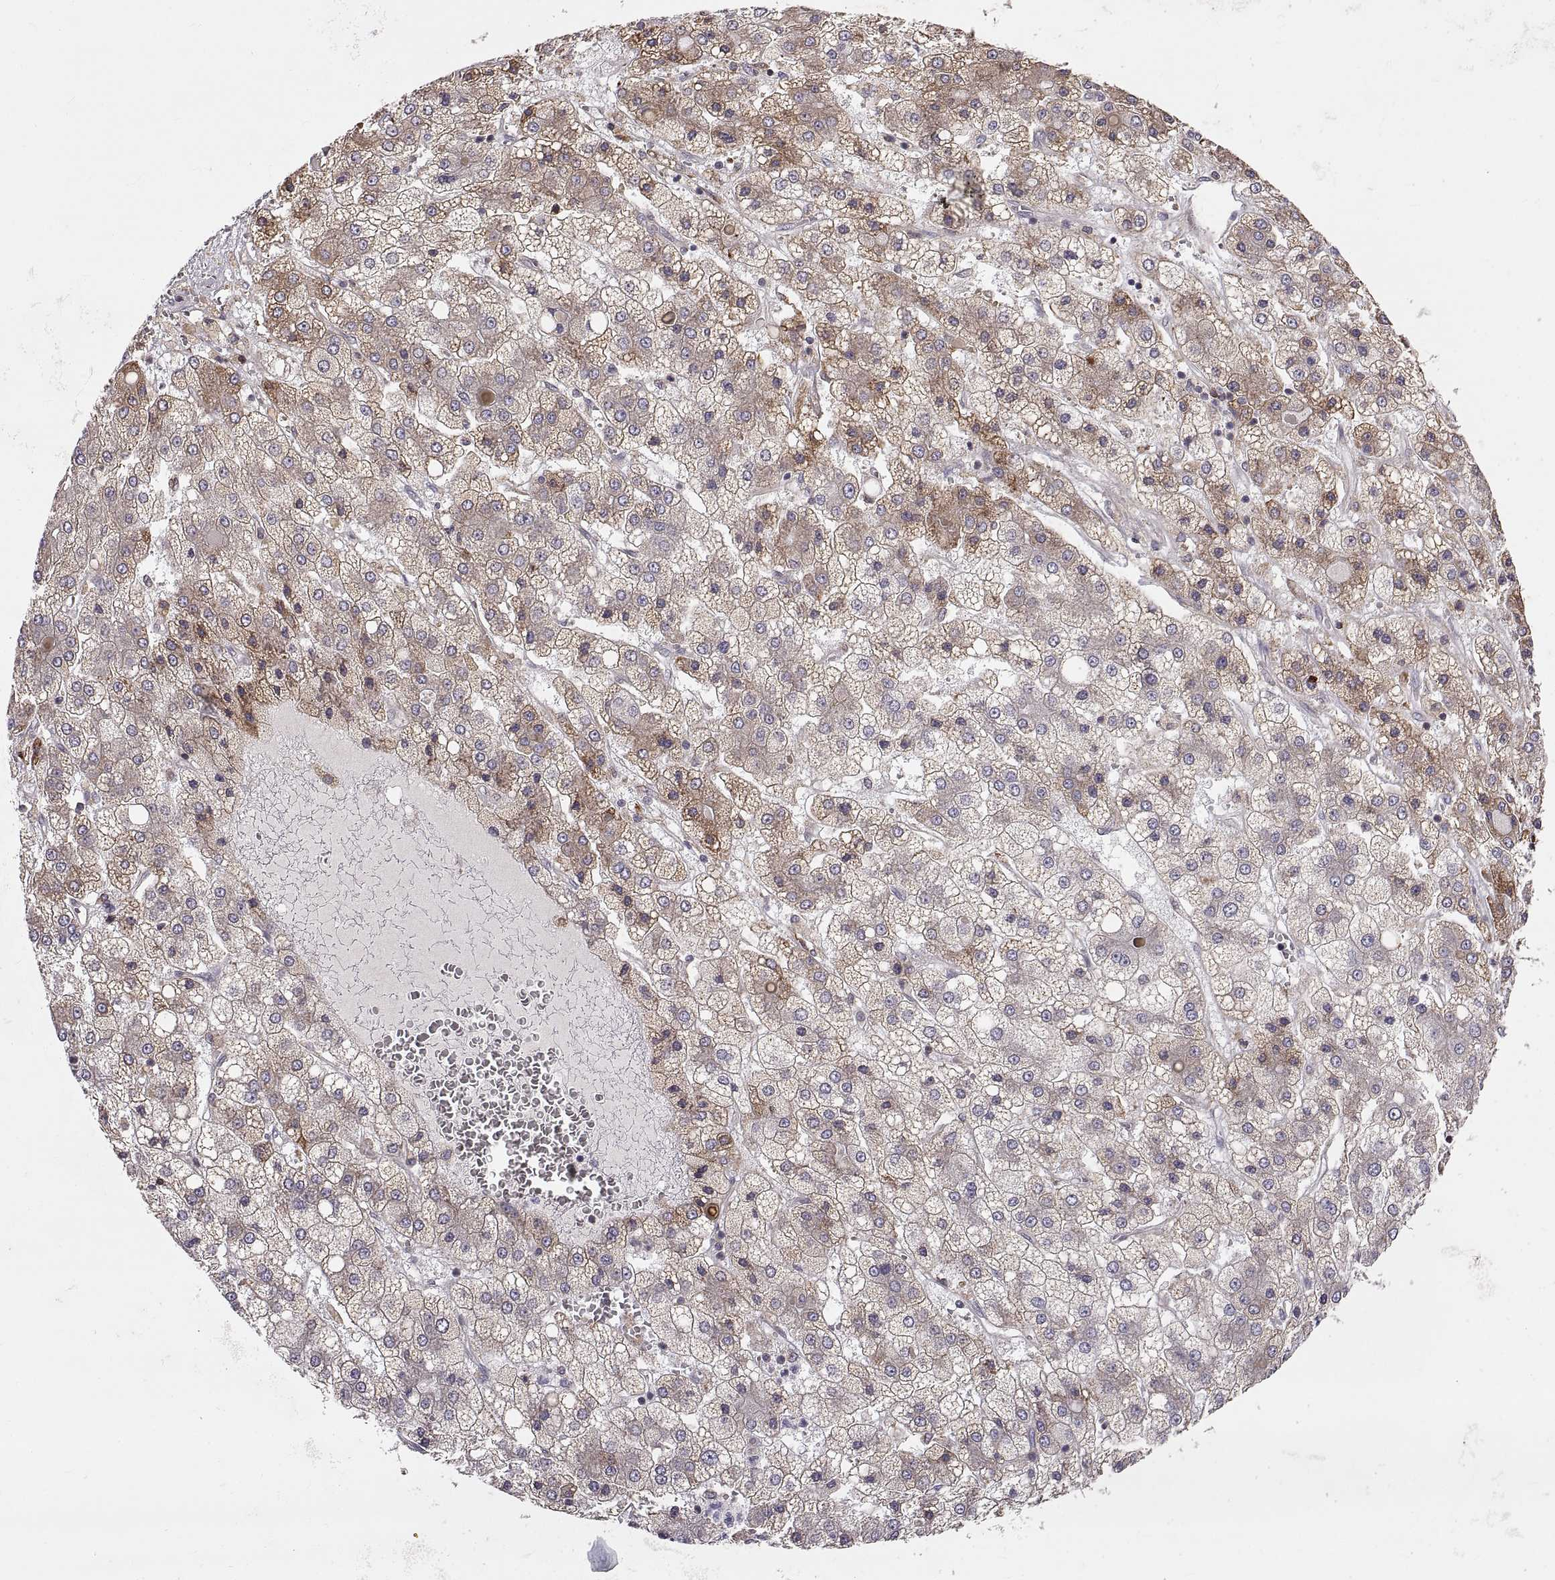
{"staining": {"intensity": "moderate", "quantity": "25%-75%", "location": "cytoplasmic/membranous"}, "tissue": "liver cancer", "cell_type": "Tumor cells", "image_type": "cancer", "snomed": [{"axis": "morphology", "description": "Carcinoma, Hepatocellular, NOS"}, {"axis": "topography", "description": "Liver"}], "caption": "Liver cancer (hepatocellular carcinoma) stained for a protein shows moderate cytoplasmic/membranous positivity in tumor cells.", "gene": "PLEKHB2", "patient": {"sex": "male", "age": 73}}